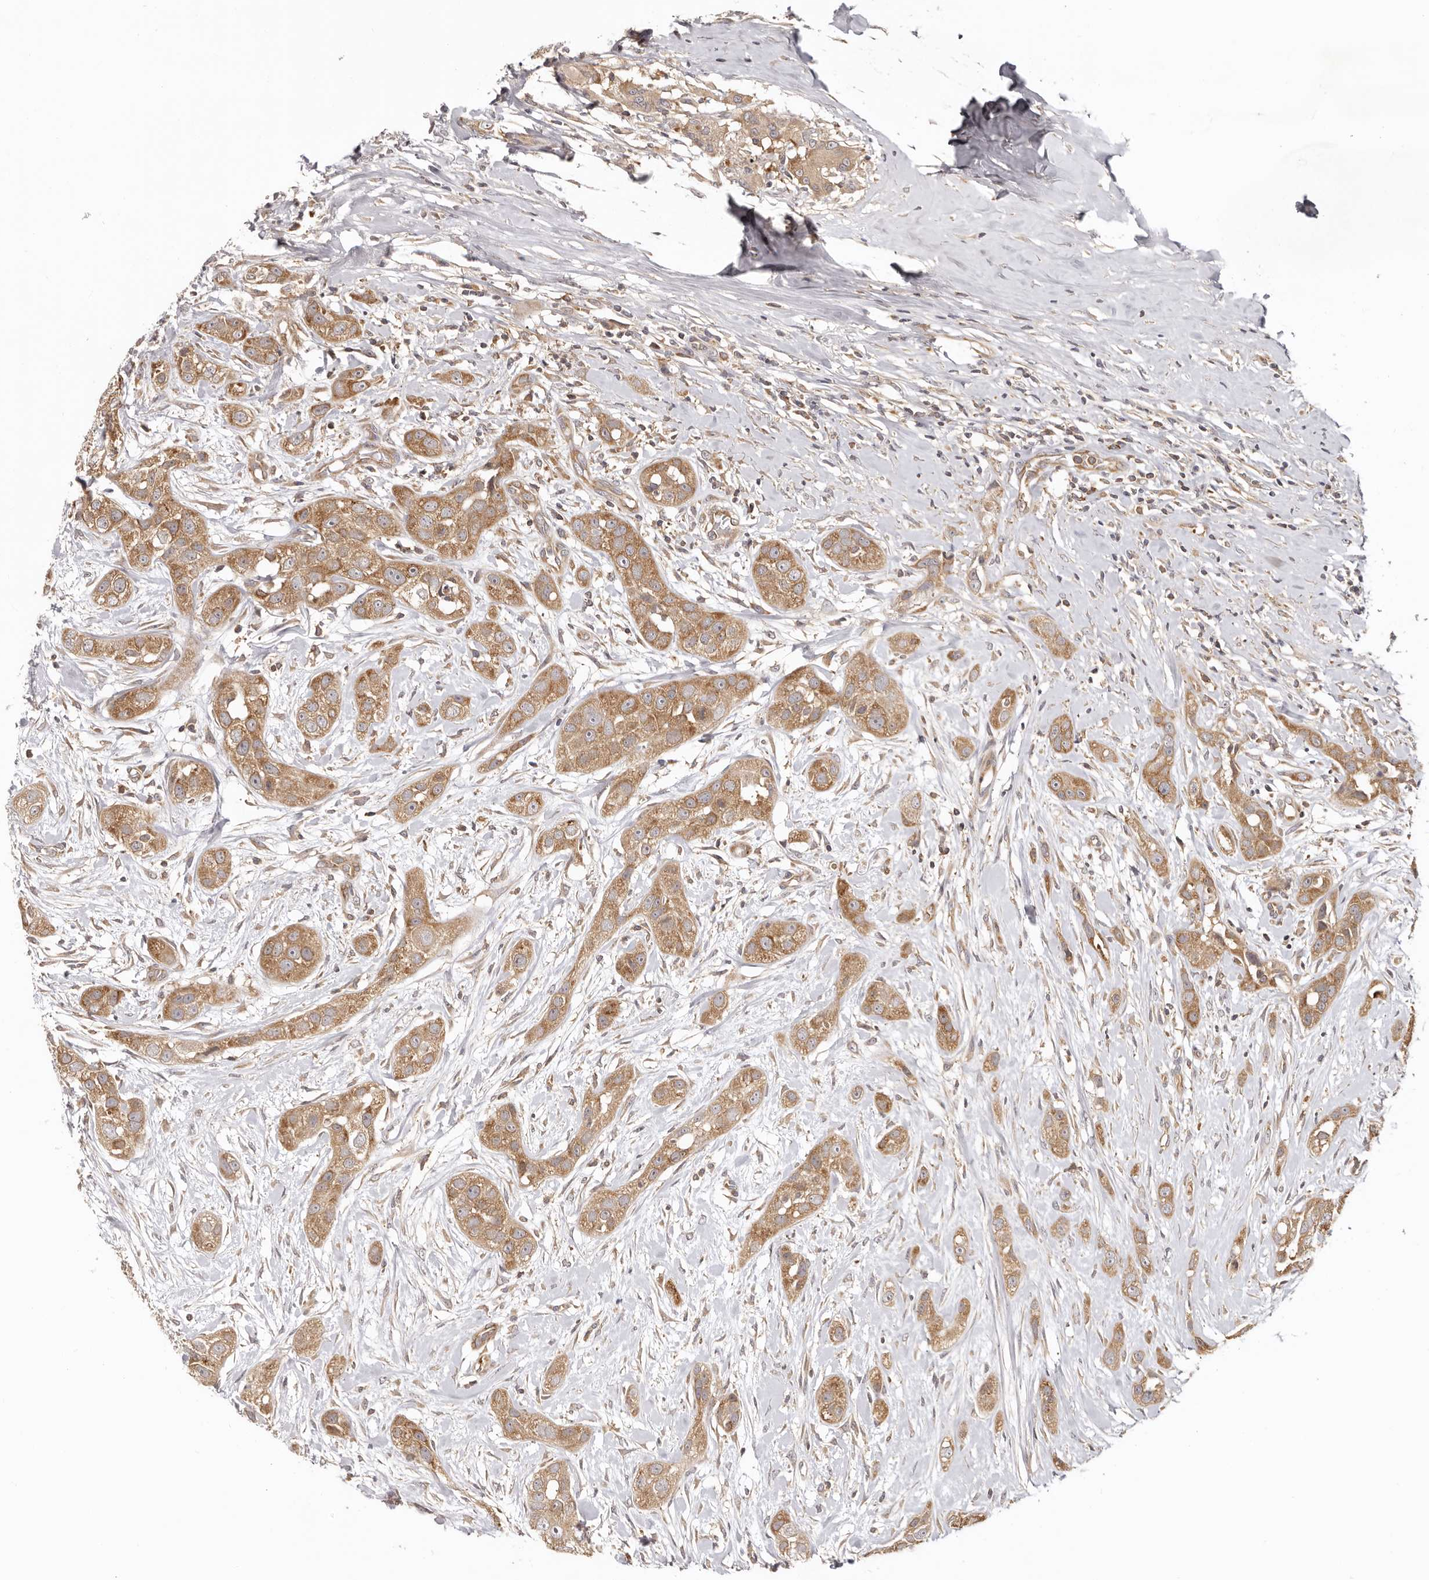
{"staining": {"intensity": "moderate", "quantity": ">75%", "location": "cytoplasmic/membranous"}, "tissue": "head and neck cancer", "cell_type": "Tumor cells", "image_type": "cancer", "snomed": [{"axis": "morphology", "description": "Normal tissue, NOS"}, {"axis": "morphology", "description": "Squamous cell carcinoma, NOS"}, {"axis": "topography", "description": "Skeletal muscle"}, {"axis": "topography", "description": "Head-Neck"}], "caption": "Protein positivity by immunohistochemistry (IHC) demonstrates moderate cytoplasmic/membranous staining in about >75% of tumor cells in head and neck cancer. The staining was performed using DAB (3,3'-diaminobenzidine), with brown indicating positive protein expression. Nuclei are stained blue with hematoxylin.", "gene": "EEF1E1", "patient": {"sex": "male", "age": 51}}